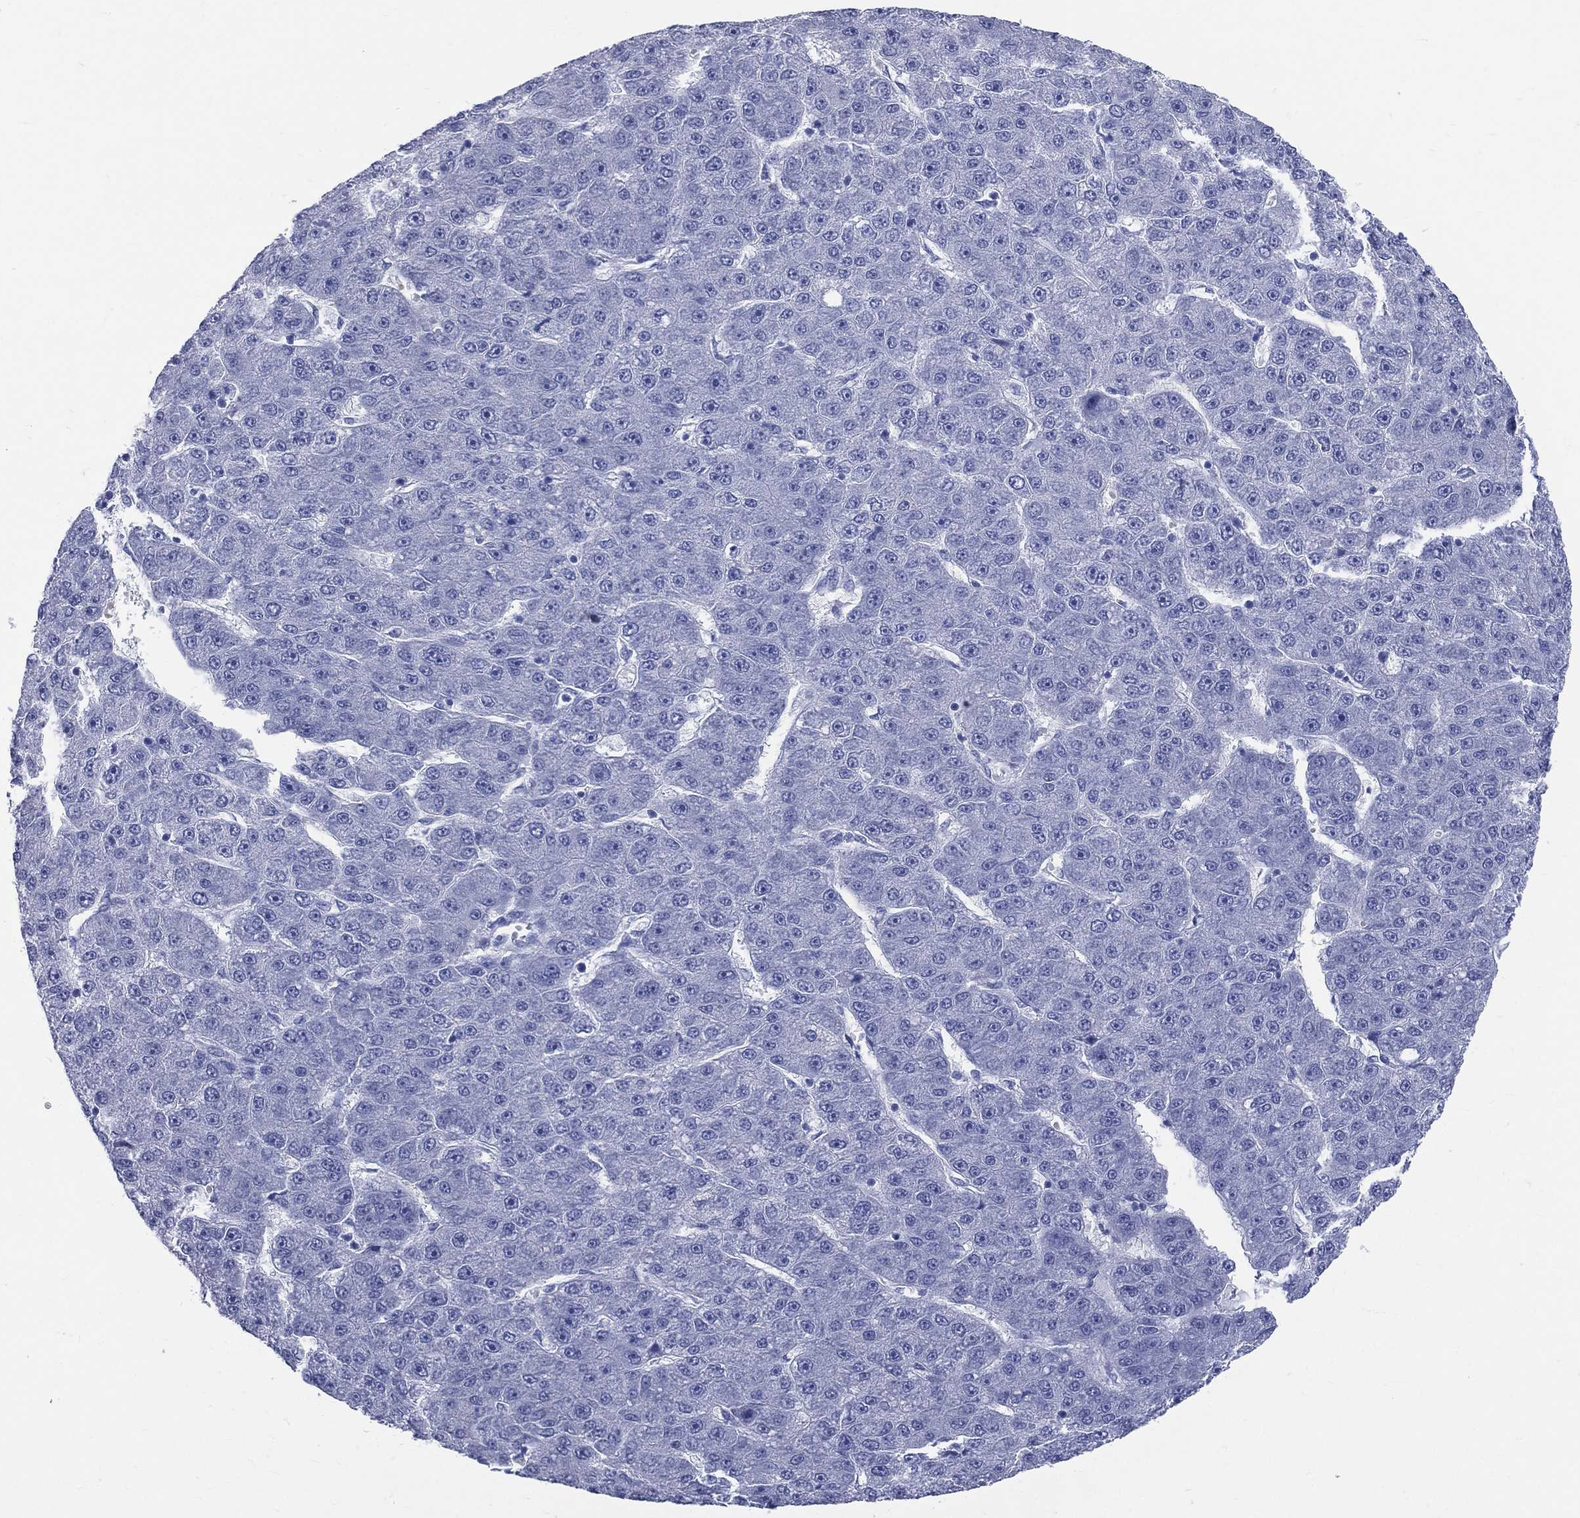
{"staining": {"intensity": "negative", "quantity": "none", "location": "none"}, "tissue": "liver cancer", "cell_type": "Tumor cells", "image_type": "cancer", "snomed": [{"axis": "morphology", "description": "Carcinoma, Hepatocellular, NOS"}, {"axis": "topography", "description": "Liver"}], "caption": "IHC histopathology image of hepatocellular carcinoma (liver) stained for a protein (brown), which demonstrates no expression in tumor cells. (IHC, brightfield microscopy, high magnification).", "gene": "SYP", "patient": {"sex": "male", "age": 67}}